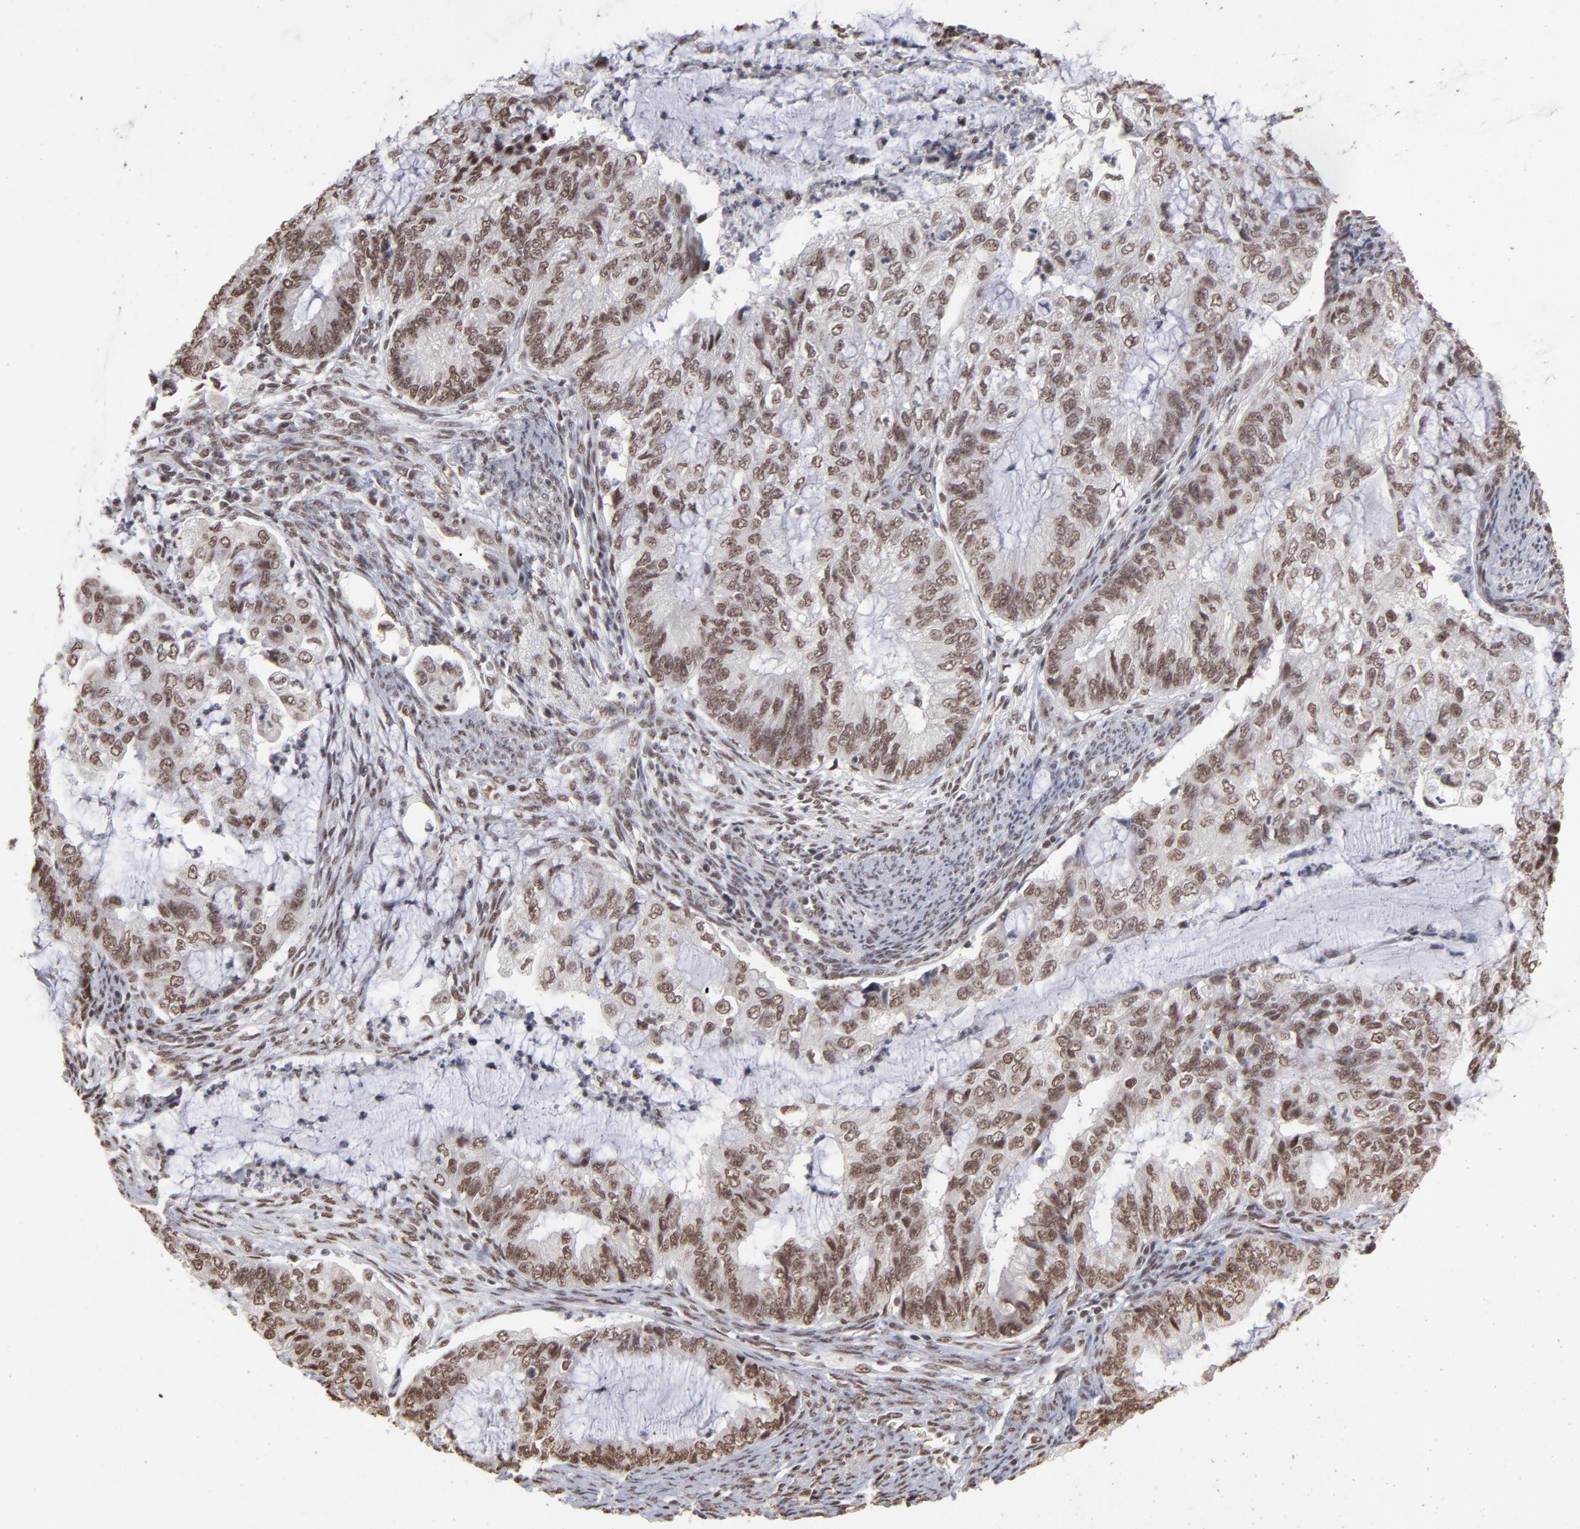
{"staining": {"intensity": "strong", "quantity": "<25%", "location": "cytoplasmic/membranous,nuclear"}, "tissue": "endometrial cancer", "cell_type": "Tumor cells", "image_type": "cancer", "snomed": [{"axis": "morphology", "description": "Adenocarcinoma, NOS"}, {"axis": "topography", "description": "Endometrium"}], "caption": "The histopathology image shows a brown stain indicating the presence of a protein in the cytoplasmic/membranous and nuclear of tumor cells in adenocarcinoma (endometrial).", "gene": "ZNF3", "patient": {"sex": "female", "age": 75}}